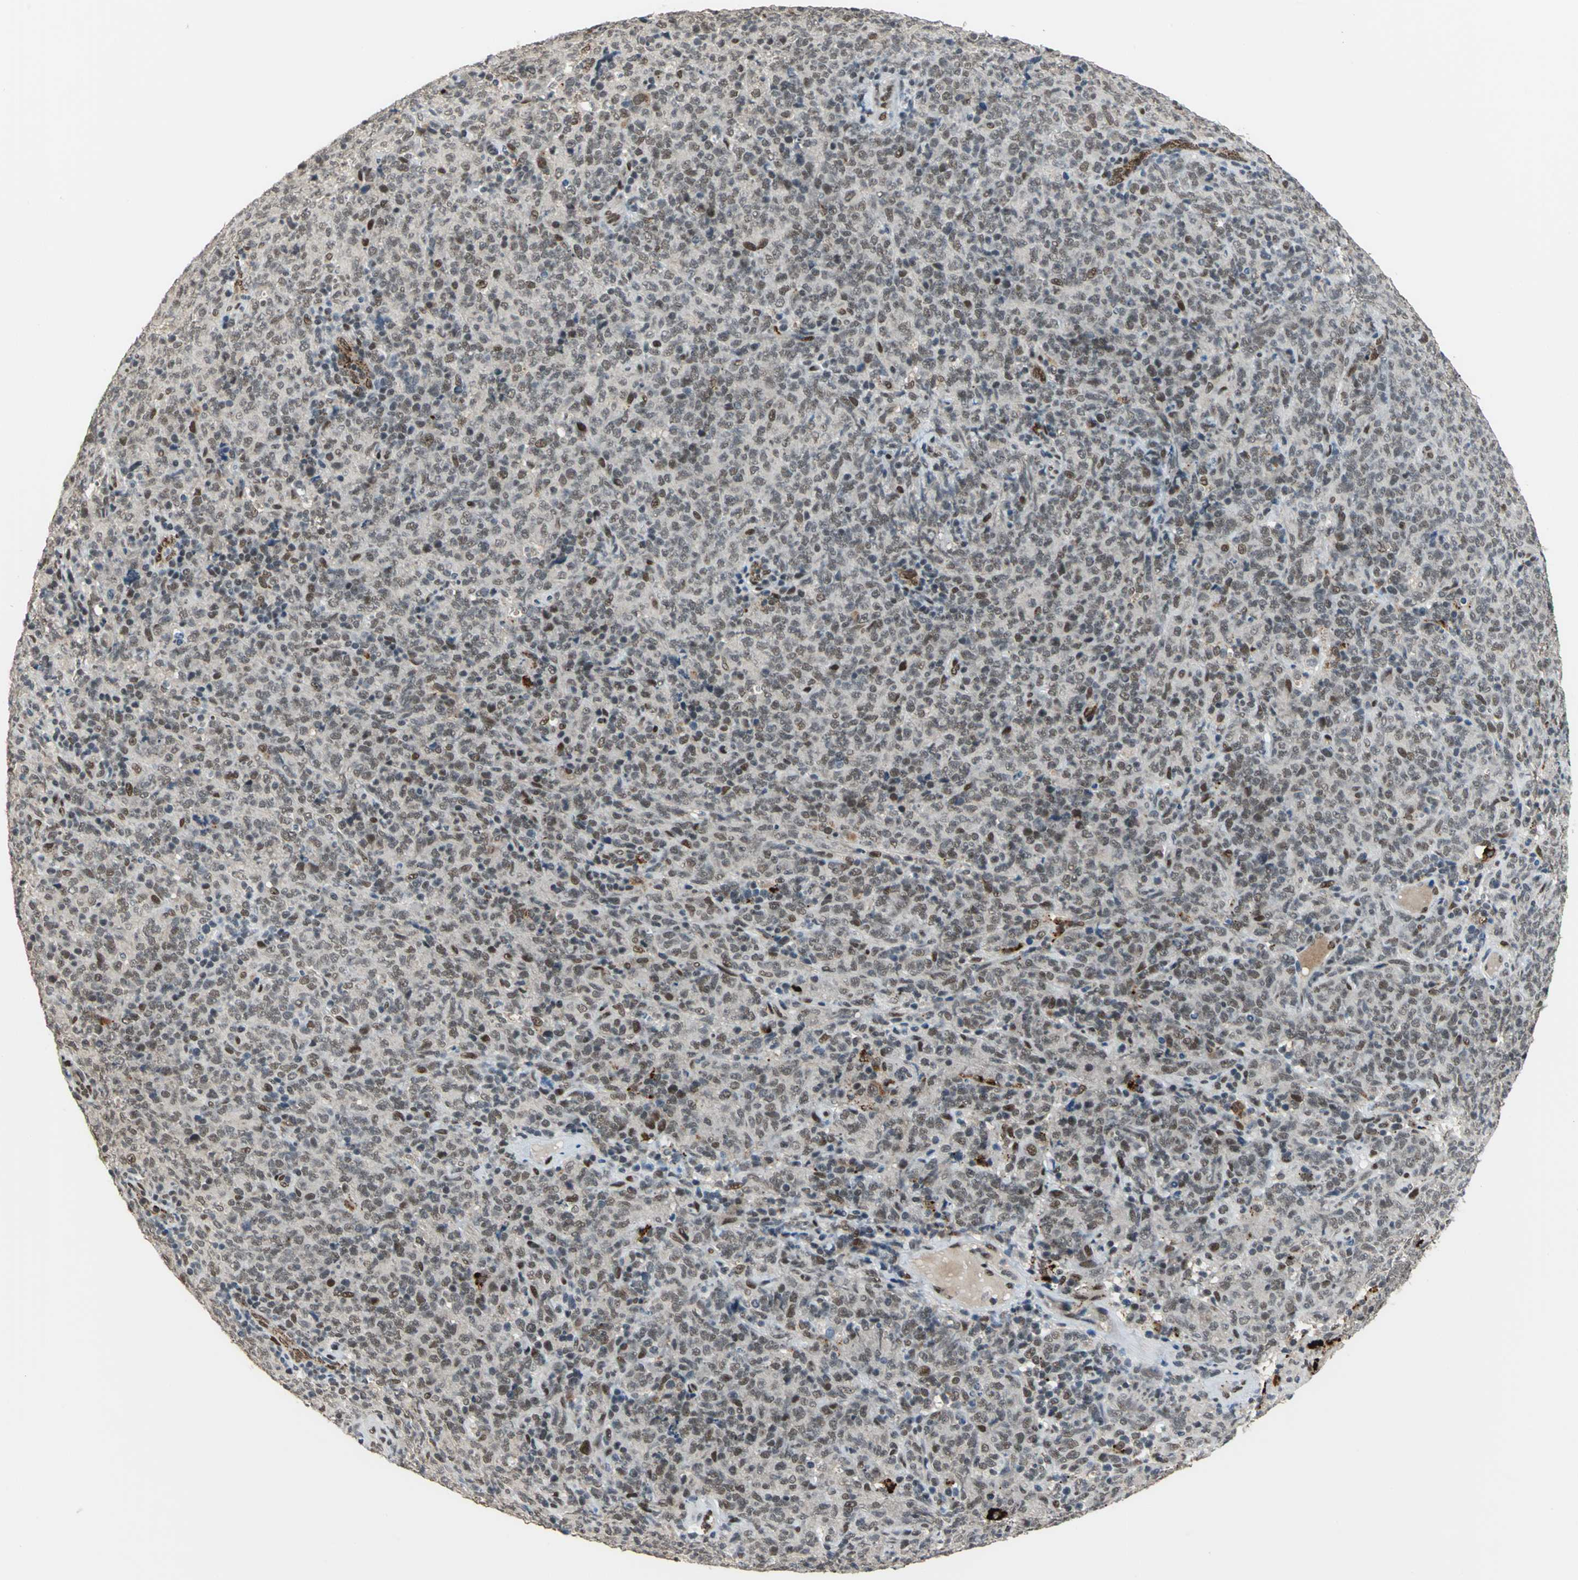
{"staining": {"intensity": "moderate", "quantity": "25%-75%", "location": "nuclear"}, "tissue": "lymphoma", "cell_type": "Tumor cells", "image_type": "cancer", "snomed": [{"axis": "morphology", "description": "Malignant lymphoma, non-Hodgkin's type, High grade"}, {"axis": "topography", "description": "Tonsil"}], "caption": "The image shows a brown stain indicating the presence of a protein in the nuclear of tumor cells in malignant lymphoma, non-Hodgkin's type (high-grade).", "gene": "ELF2", "patient": {"sex": "female", "age": 36}}